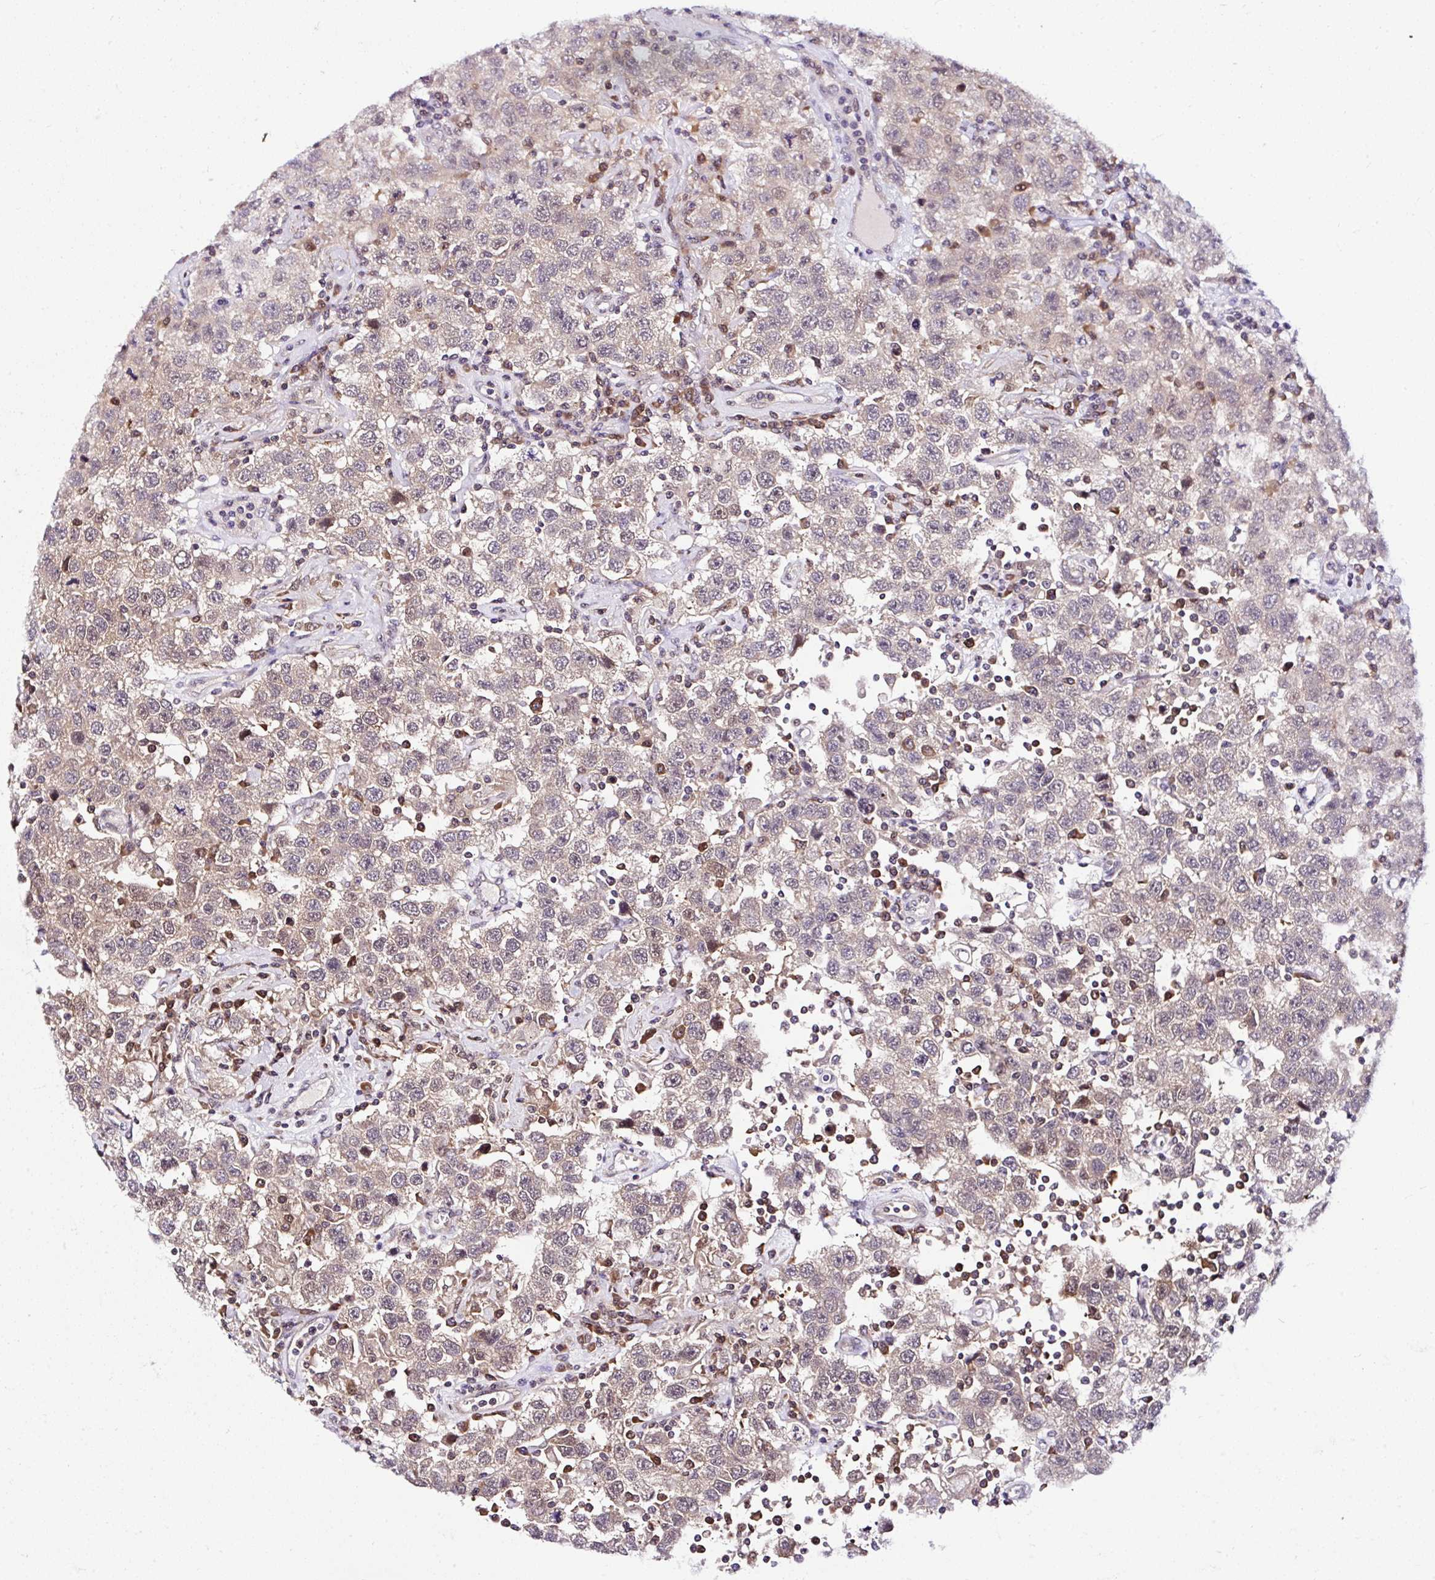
{"staining": {"intensity": "weak", "quantity": "25%-75%", "location": "cytoplasmic/membranous"}, "tissue": "testis cancer", "cell_type": "Tumor cells", "image_type": "cancer", "snomed": [{"axis": "morphology", "description": "Seminoma, NOS"}, {"axis": "topography", "description": "Testis"}], "caption": "Testis cancer stained with a protein marker demonstrates weak staining in tumor cells.", "gene": "PIN4", "patient": {"sex": "male", "age": 41}}